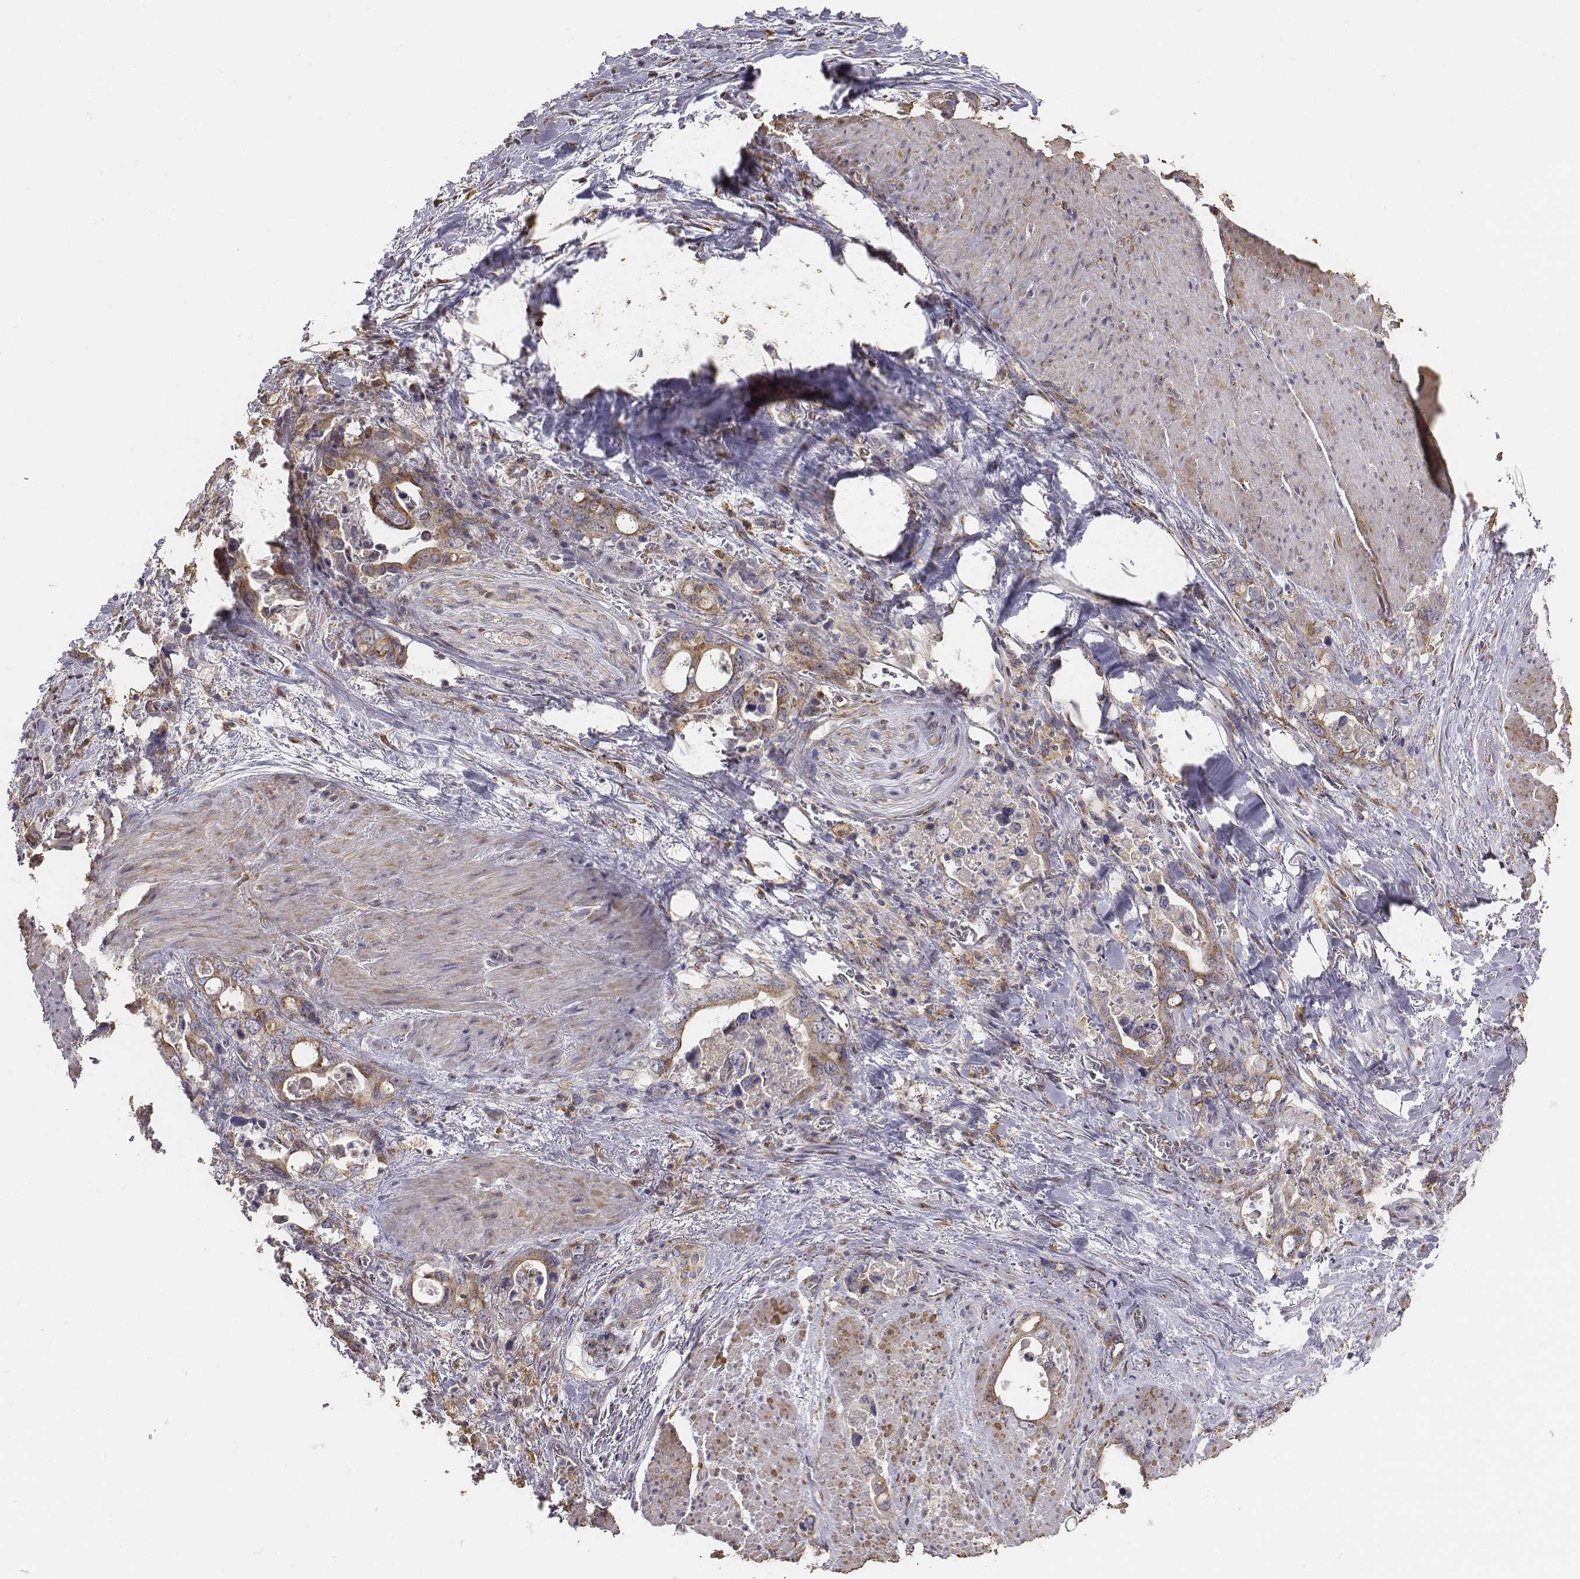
{"staining": {"intensity": "moderate", "quantity": ">75%", "location": "cytoplasmic/membranous"}, "tissue": "stomach cancer", "cell_type": "Tumor cells", "image_type": "cancer", "snomed": [{"axis": "morphology", "description": "Normal tissue, NOS"}, {"axis": "morphology", "description": "Adenocarcinoma, NOS"}, {"axis": "topography", "description": "Esophagus"}, {"axis": "topography", "description": "Stomach, upper"}], "caption": "The photomicrograph exhibits a brown stain indicating the presence of a protein in the cytoplasmic/membranous of tumor cells in stomach adenocarcinoma.", "gene": "AP1B1", "patient": {"sex": "male", "age": 74}}